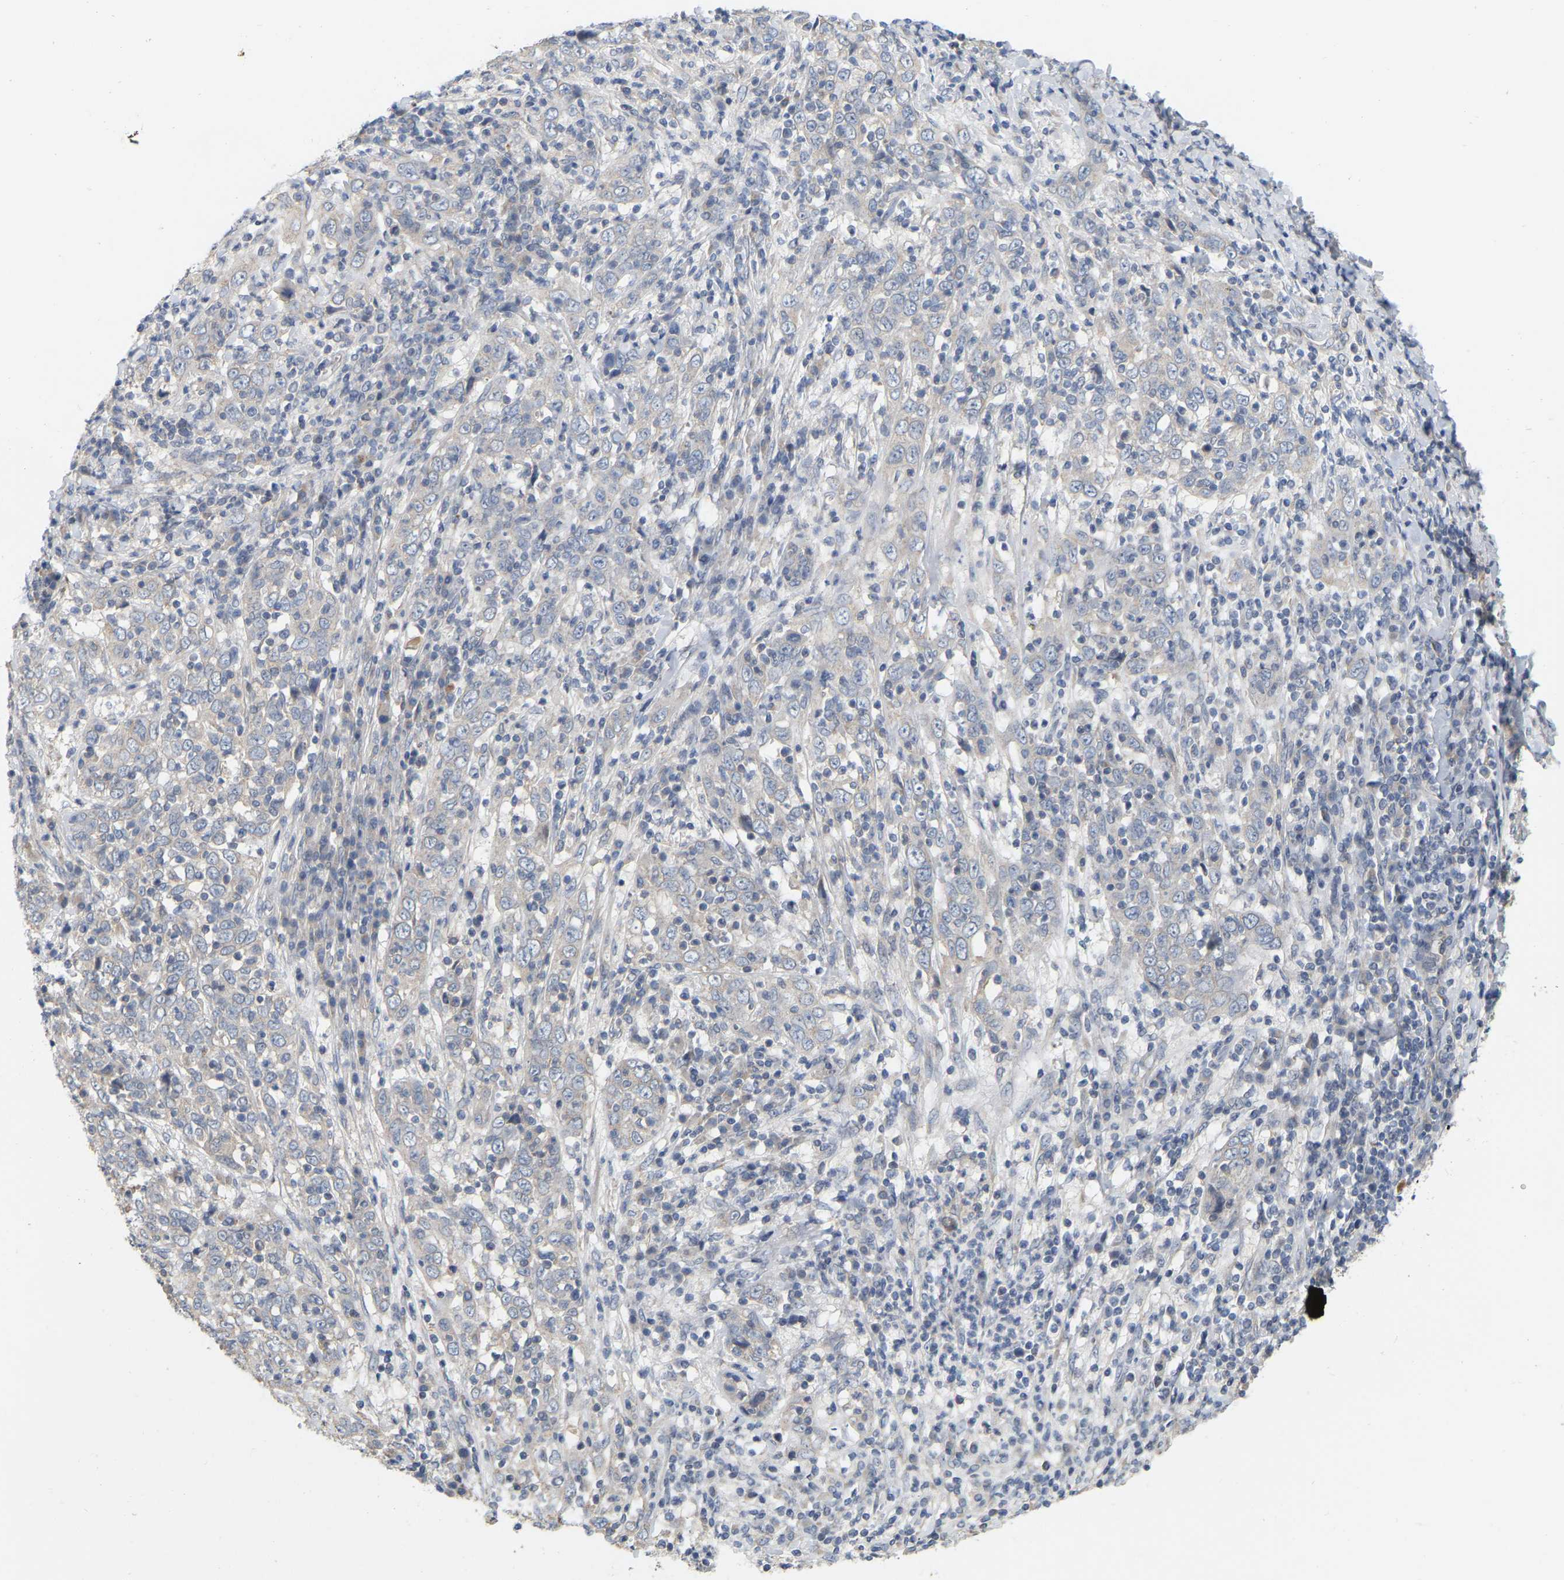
{"staining": {"intensity": "negative", "quantity": "none", "location": "none"}, "tissue": "cervical cancer", "cell_type": "Tumor cells", "image_type": "cancer", "snomed": [{"axis": "morphology", "description": "Squamous cell carcinoma, NOS"}, {"axis": "topography", "description": "Cervix"}], "caption": "Immunohistochemistry (IHC) photomicrograph of squamous cell carcinoma (cervical) stained for a protein (brown), which reveals no expression in tumor cells.", "gene": "SSH1", "patient": {"sex": "female", "age": 46}}